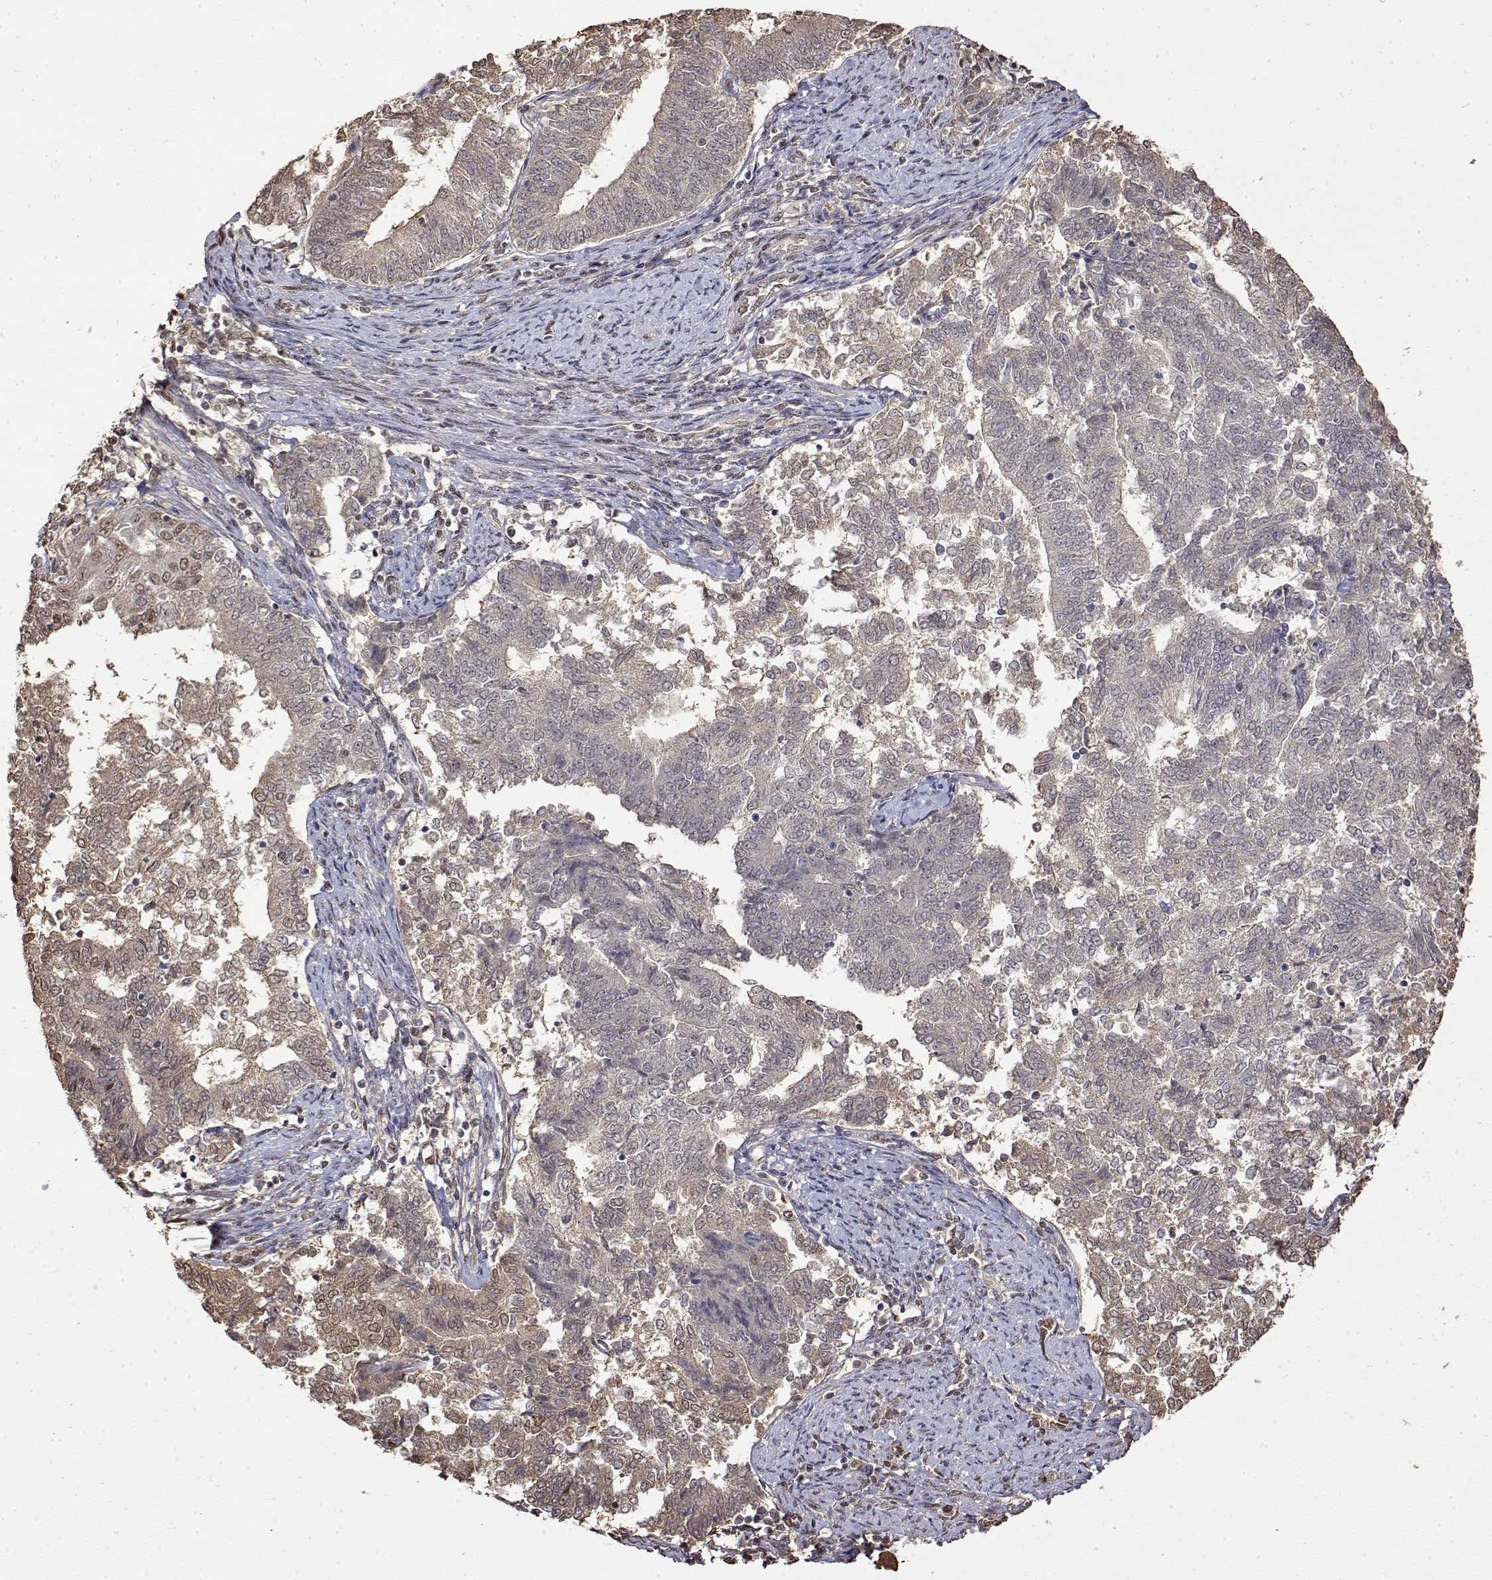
{"staining": {"intensity": "weak", "quantity": "25%-75%", "location": "cytoplasmic/membranous,nuclear"}, "tissue": "endometrial cancer", "cell_type": "Tumor cells", "image_type": "cancer", "snomed": [{"axis": "morphology", "description": "Adenocarcinoma, NOS"}, {"axis": "topography", "description": "Endometrium"}], "caption": "High-power microscopy captured an immunohistochemistry histopathology image of endometrial adenocarcinoma, revealing weak cytoplasmic/membranous and nuclear positivity in about 25%-75% of tumor cells. (DAB IHC with brightfield microscopy, high magnification).", "gene": "TPI1", "patient": {"sex": "female", "age": 65}}